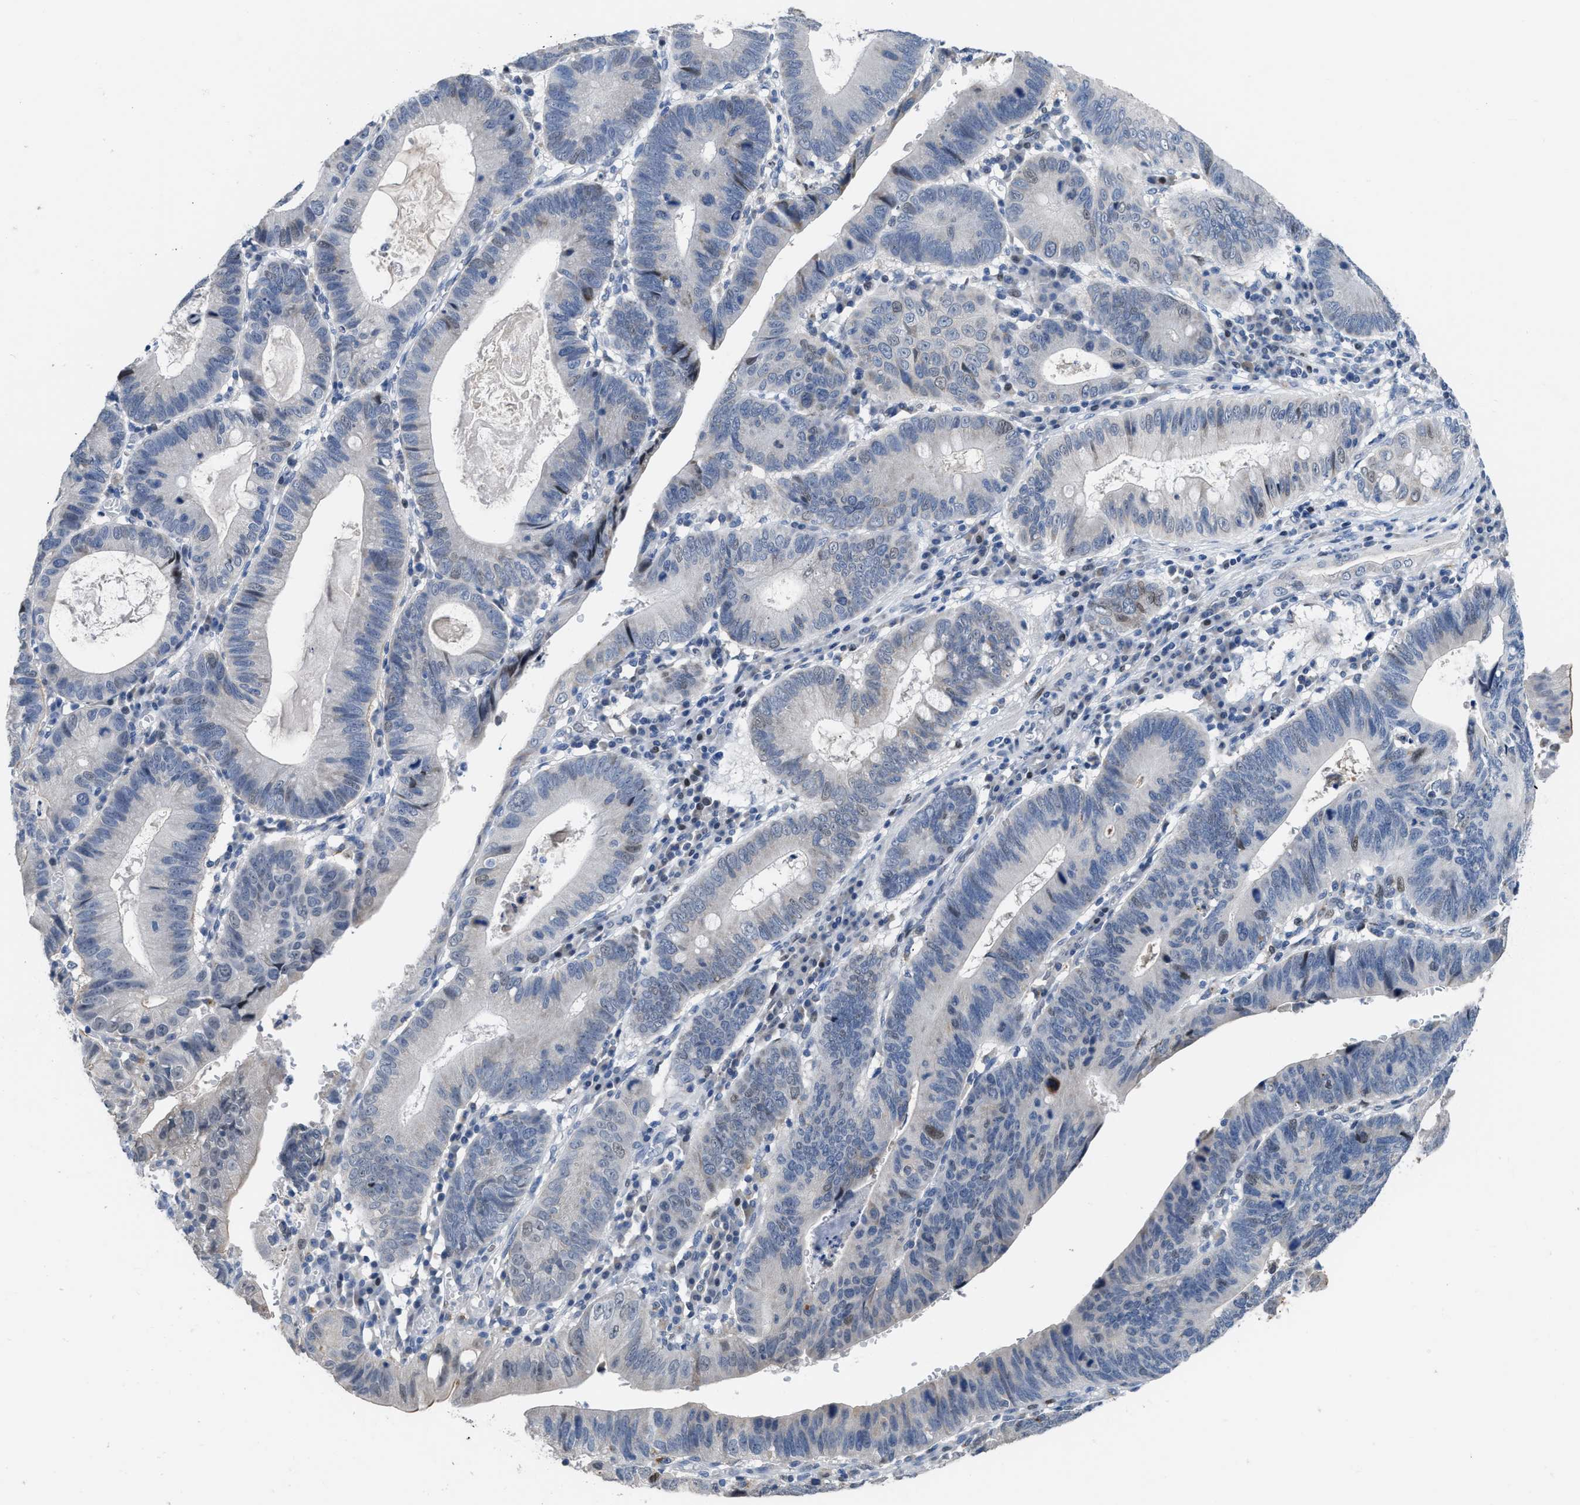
{"staining": {"intensity": "negative", "quantity": "none", "location": "none"}, "tissue": "stomach cancer", "cell_type": "Tumor cells", "image_type": "cancer", "snomed": [{"axis": "morphology", "description": "Adenocarcinoma, NOS"}, {"axis": "topography", "description": "Stomach"}], "caption": "A photomicrograph of stomach cancer (adenocarcinoma) stained for a protein shows no brown staining in tumor cells. The staining is performed using DAB (3,3'-diaminobenzidine) brown chromogen with nuclei counter-stained in using hematoxylin.", "gene": "SETDB1", "patient": {"sex": "male", "age": 59}}